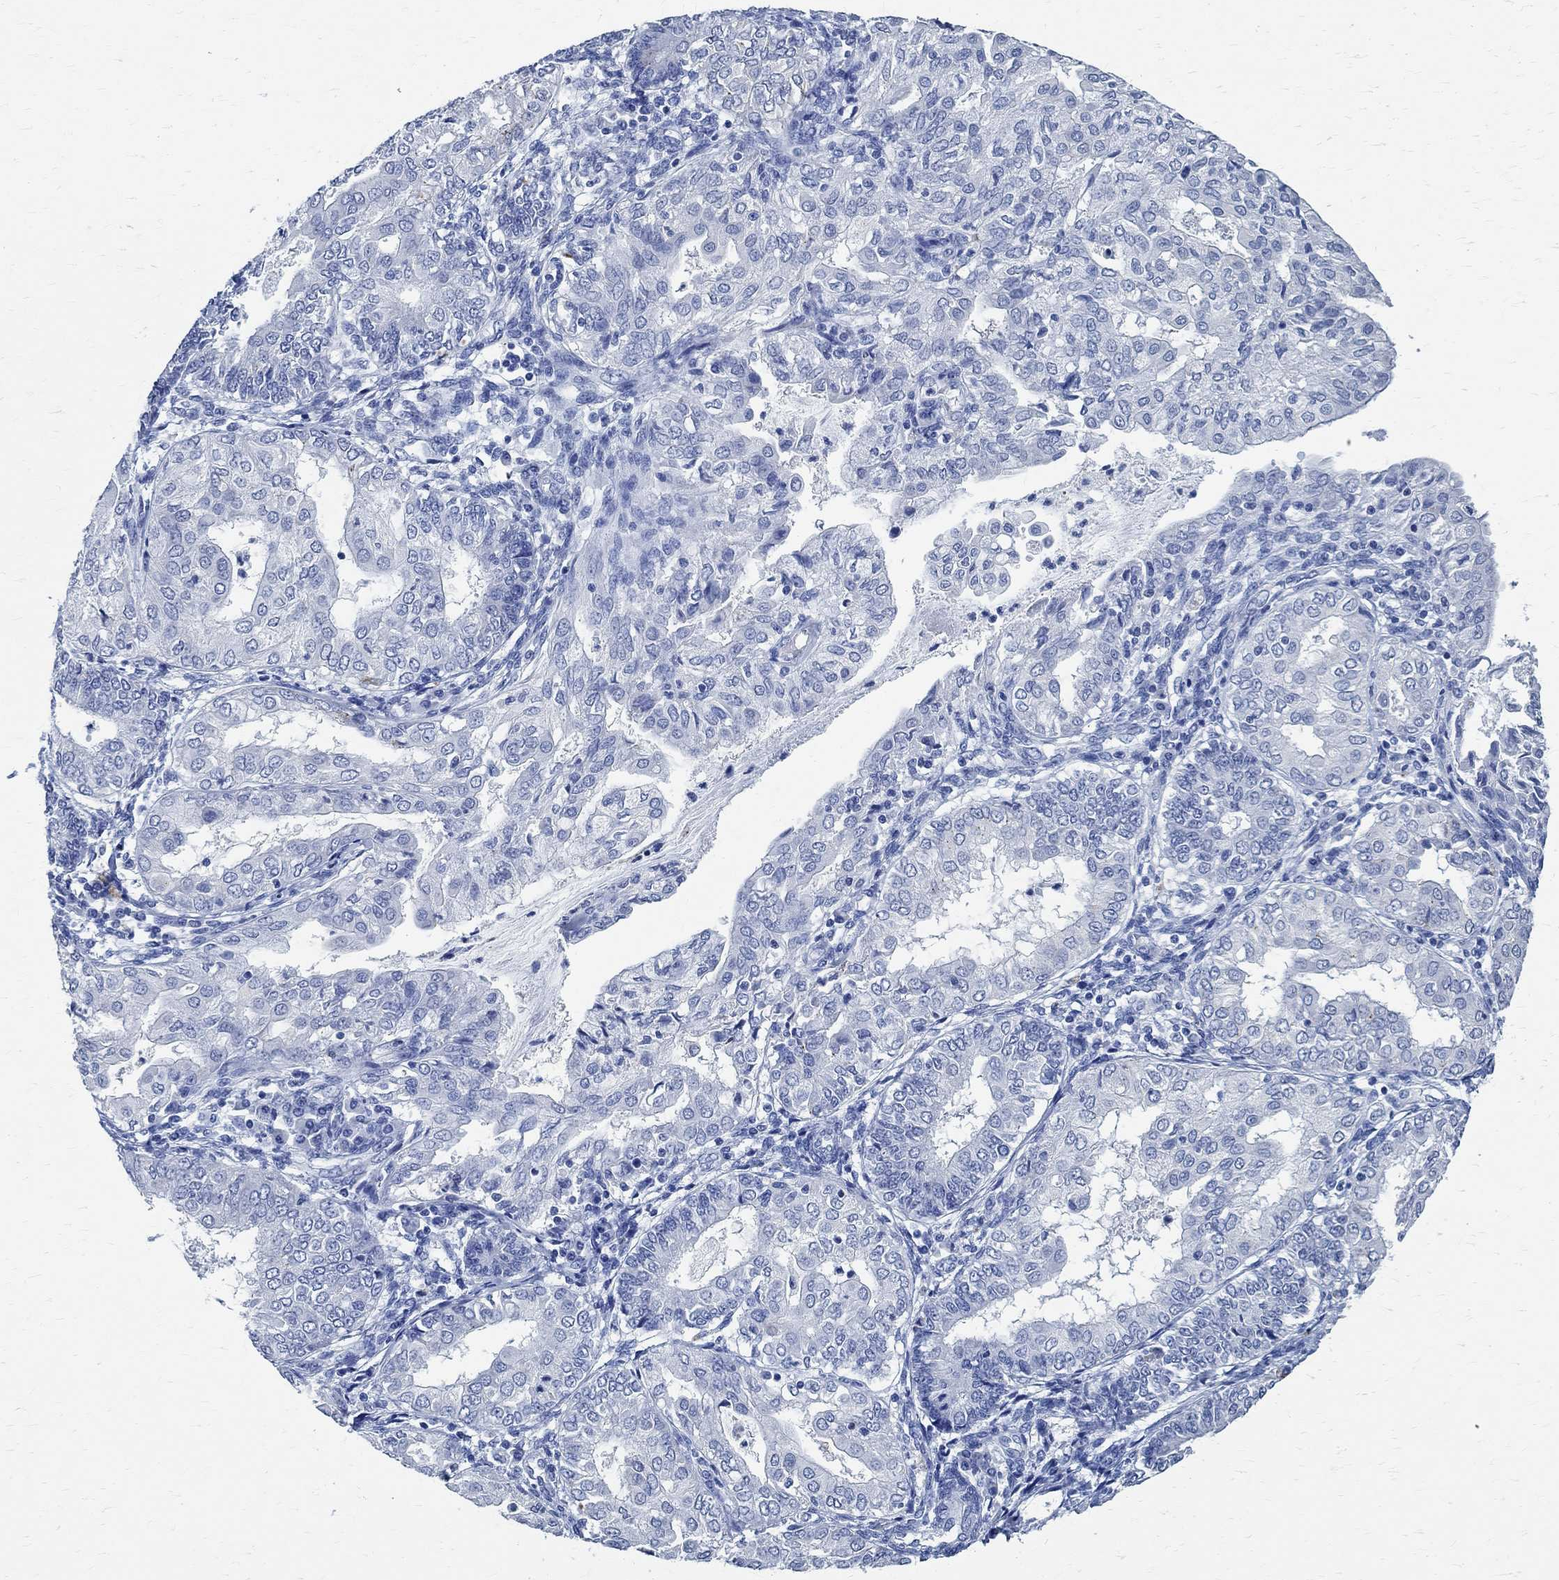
{"staining": {"intensity": "negative", "quantity": "none", "location": "none"}, "tissue": "endometrial cancer", "cell_type": "Tumor cells", "image_type": "cancer", "snomed": [{"axis": "morphology", "description": "Adenocarcinoma, NOS"}, {"axis": "topography", "description": "Endometrium"}], "caption": "DAB (3,3'-diaminobenzidine) immunohistochemical staining of adenocarcinoma (endometrial) exhibits no significant expression in tumor cells. (Stains: DAB immunohistochemistry with hematoxylin counter stain, Microscopy: brightfield microscopy at high magnification).", "gene": "TMEM221", "patient": {"sex": "female", "age": 68}}